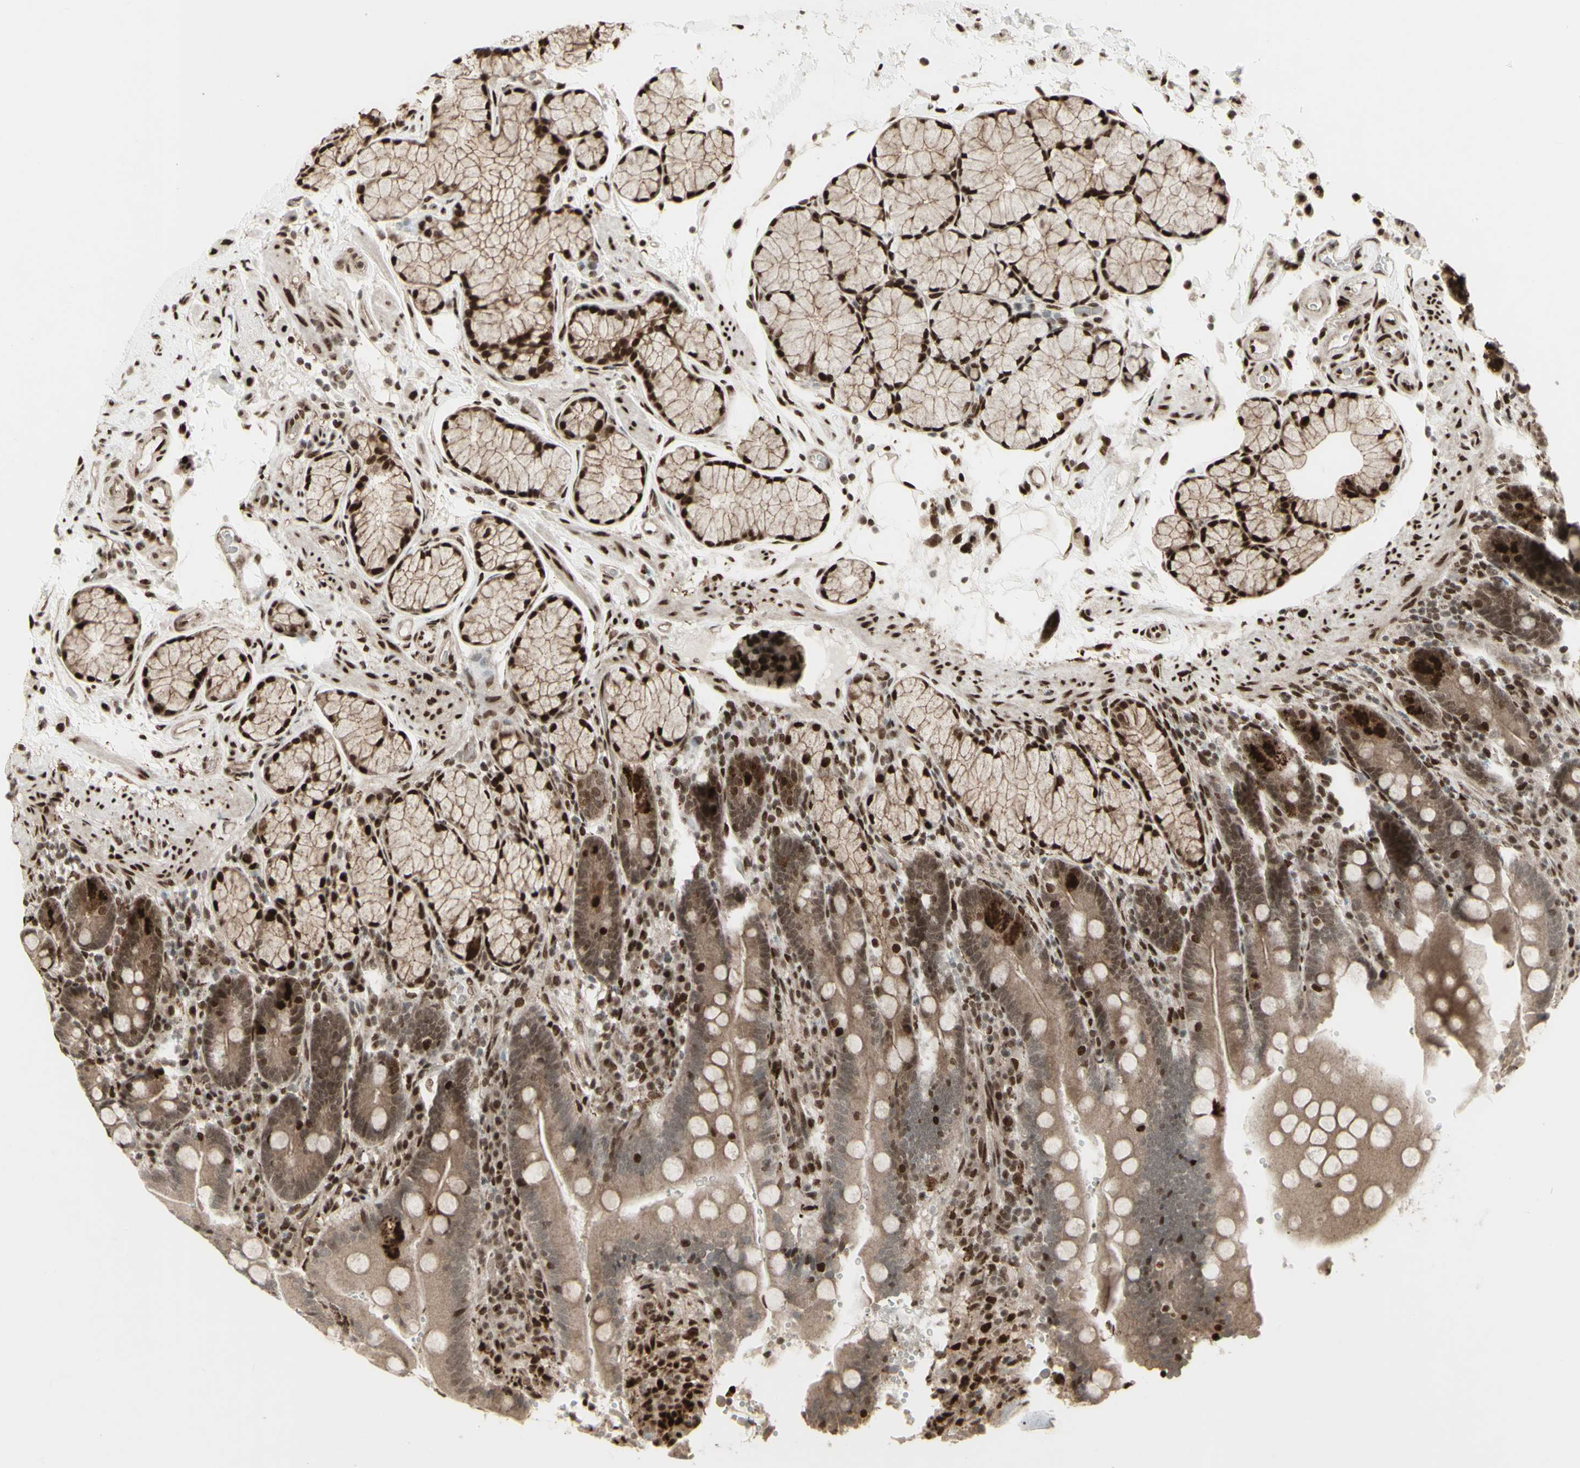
{"staining": {"intensity": "strong", "quantity": "25%-75%", "location": "cytoplasmic/membranous,nuclear"}, "tissue": "duodenum", "cell_type": "Glandular cells", "image_type": "normal", "snomed": [{"axis": "morphology", "description": "Normal tissue, NOS"}, {"axis": "topography", "description": "Small intestine, NOS"}], "caption": "Protein staining by immunohistochemistry (IHC) demonstrates strong cytoplasmic/membranous,nuclear expression in about 25%-75% of glandular cells in benign duodenum.", "gene": "CBX1", "patient": {"sex": "female", "age": 71}}